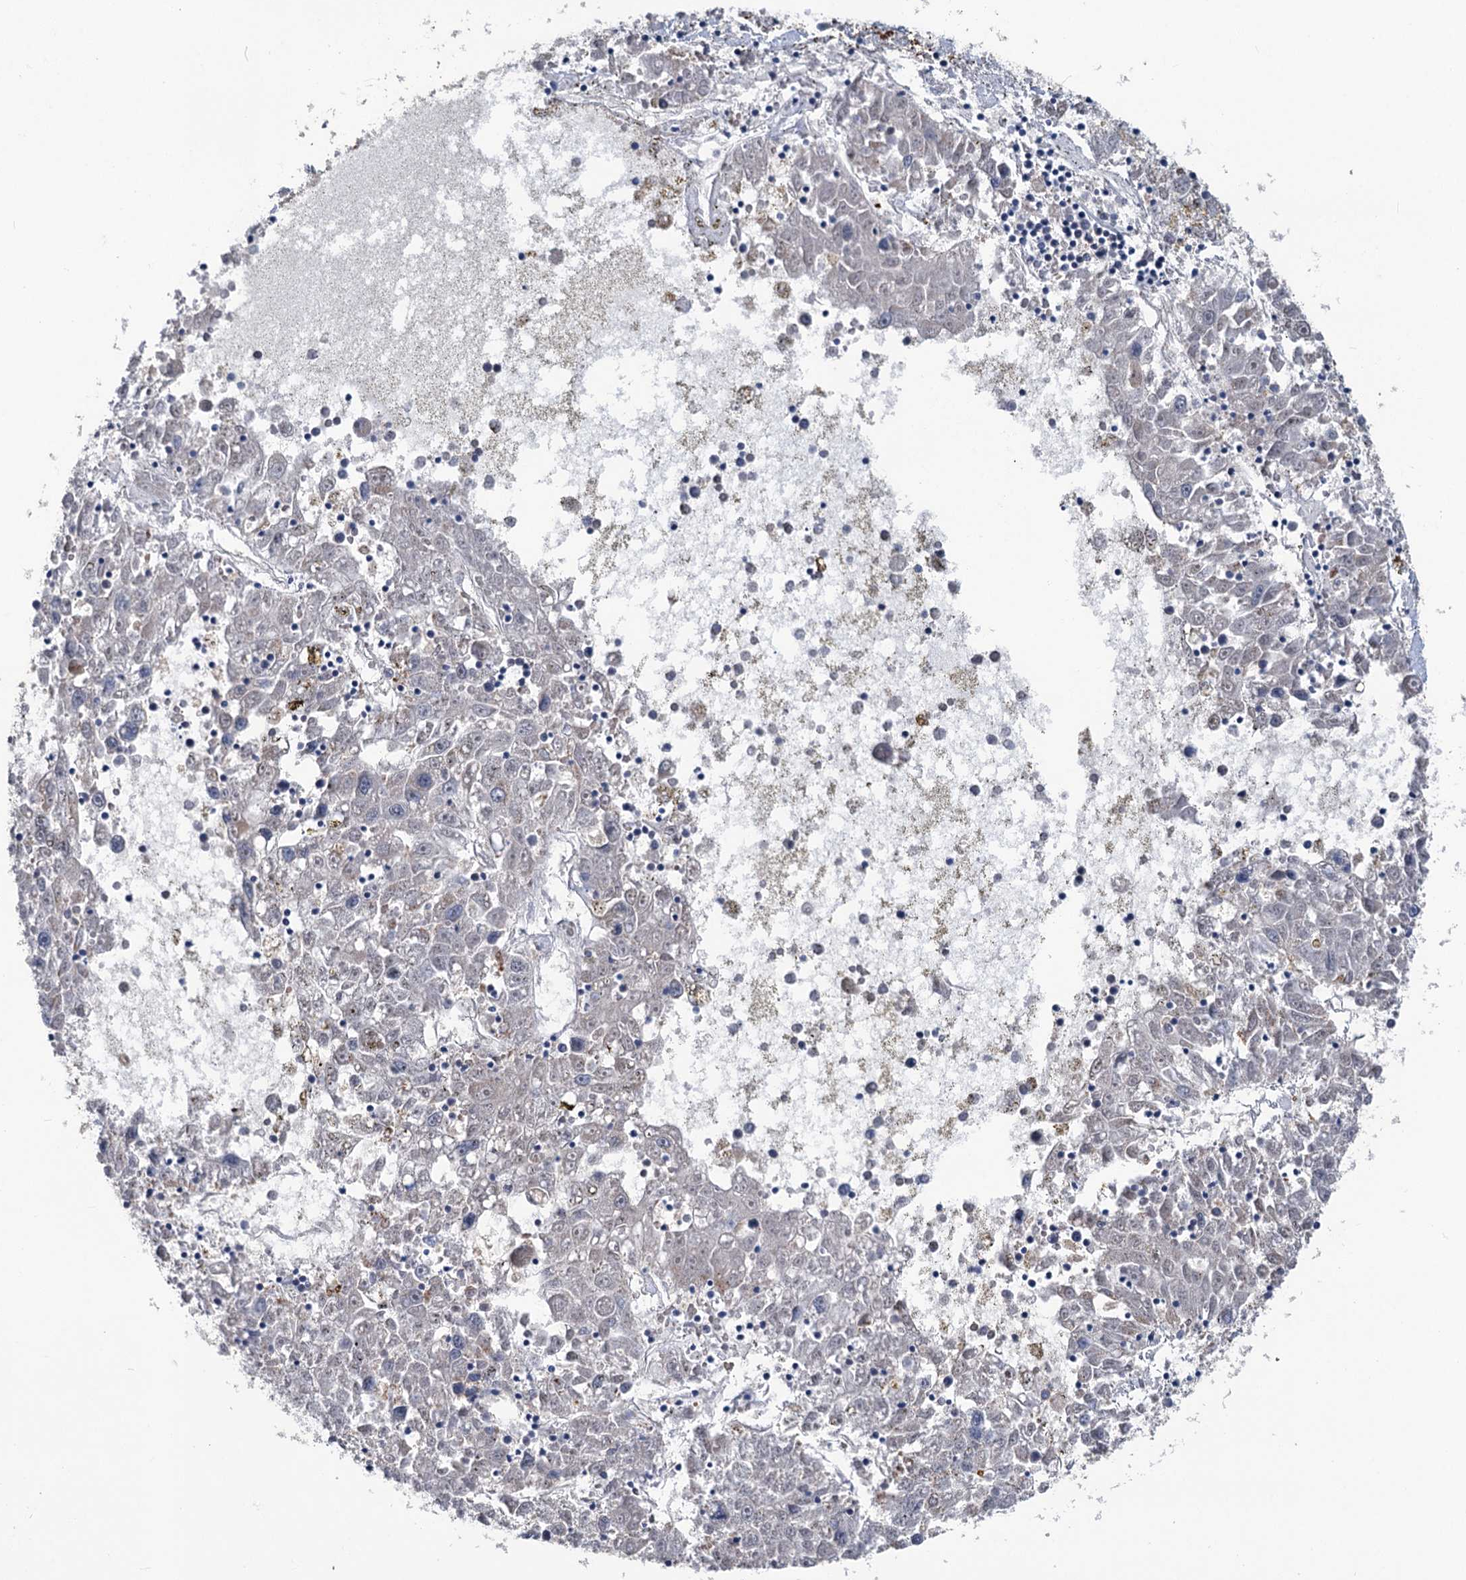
{"staining": {"intensity": "negative", "quantity": "none", "location": "none"}, "tissue": "liver cancer", "cell_type": "Tumor cells", "image_type": "cancer", "snomed": [{"axis": "morphology", "description": "Carcinoma, Hepatocellular, NOS"}, {"axis": "topography", "description": "Liver"}], "caption": "A micrograph of human liver cancer (hepatocellular carcinoma) is negative for staining in tumor cells.", "gene": "PHF8", "patient": {"sex": "male", "age": 49}}